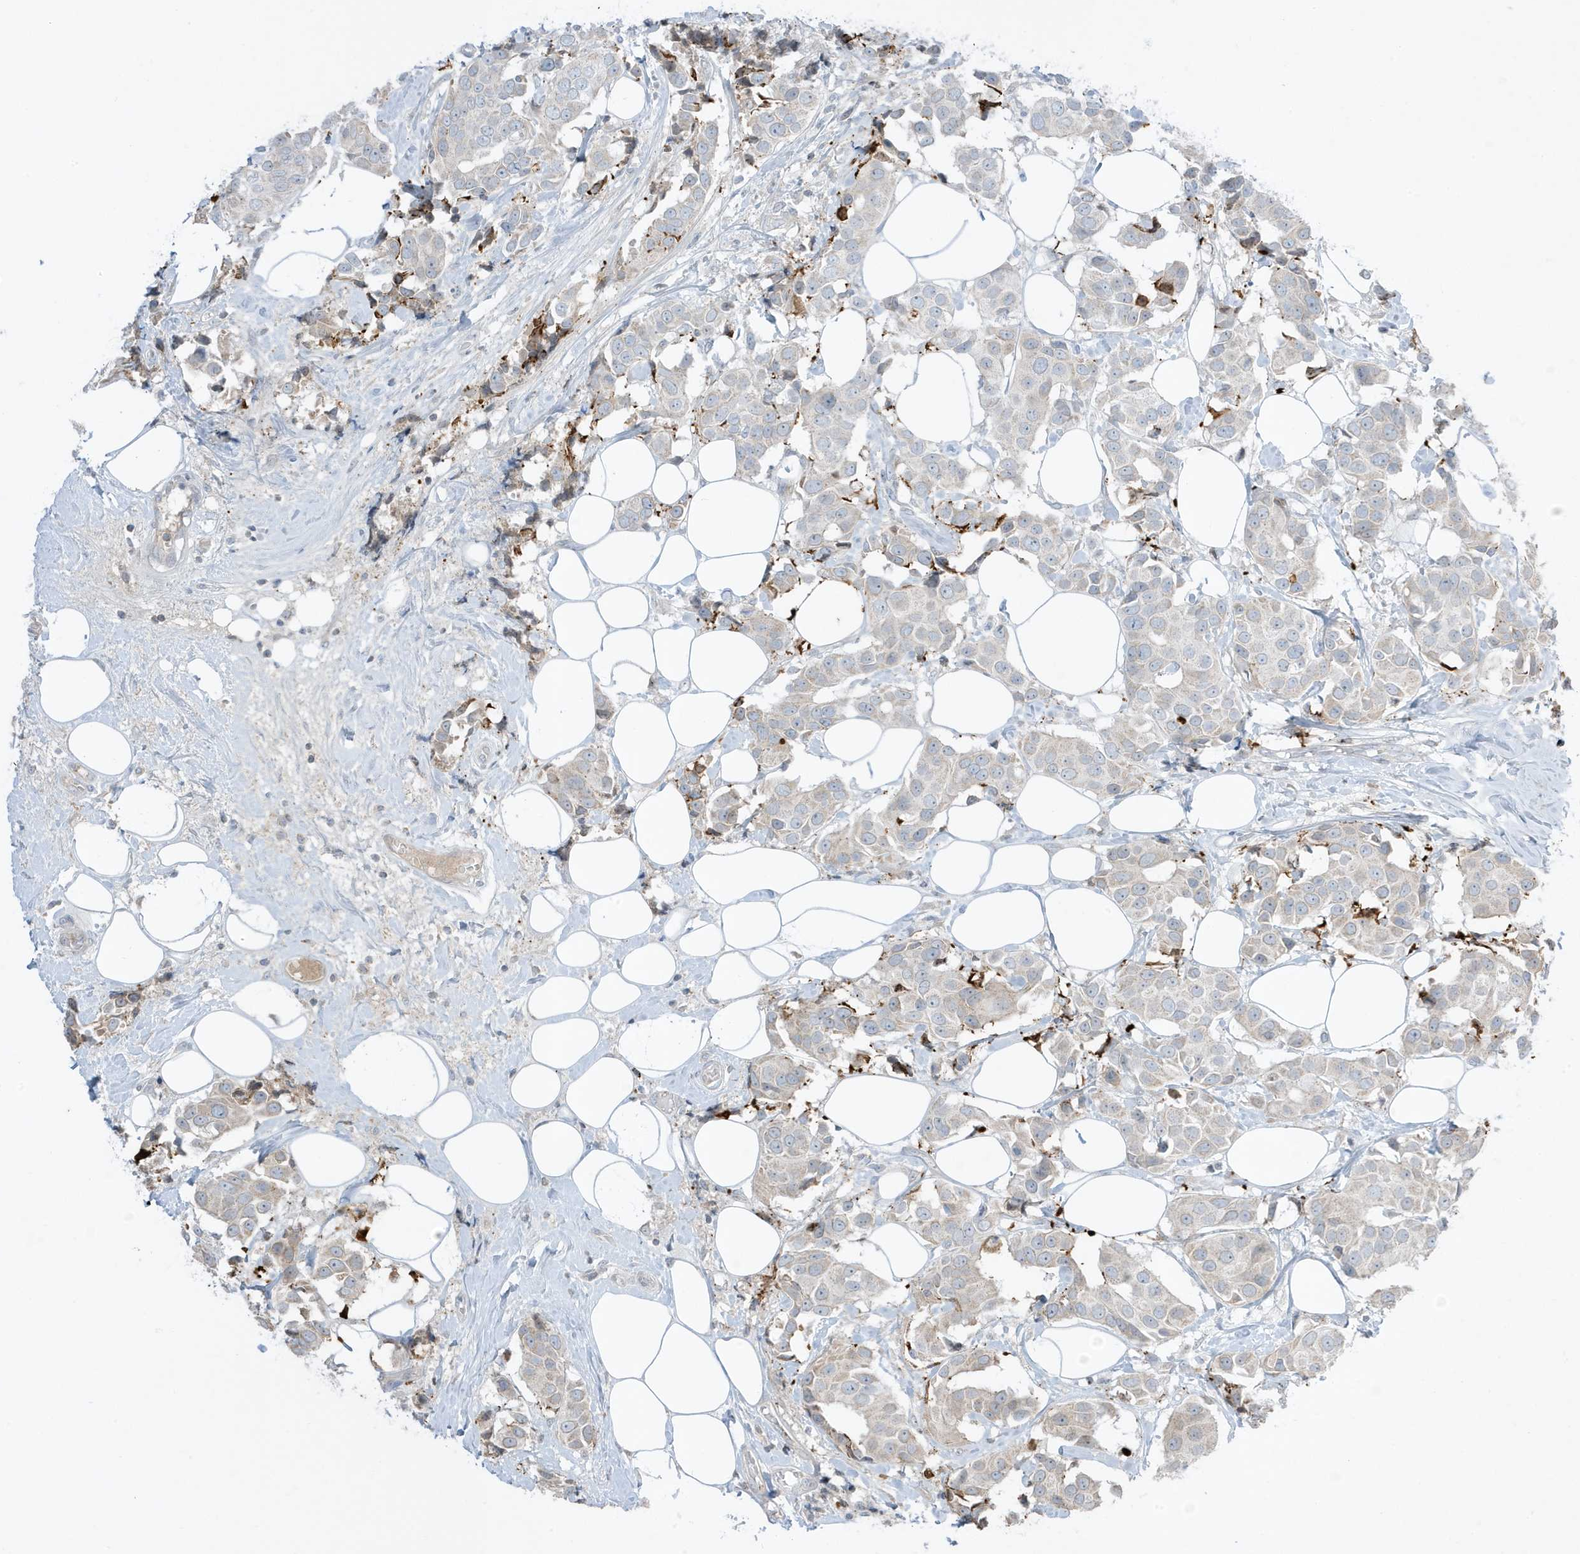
{"staining": {"intensity": "weak", "quantity": "<25%", "location": "cytoplasmic/membranous"}, "tissue": "breast cancer", "cell_type": "Tumor cells", "image_type": "cancer", "snomed": [{"axis": "morphology", "description": "Normal tissue, NOS"}, {"axis": "morphology", "description": "Duct carcinoma"}, {"axis": "topography", "description": "Breast"}], "caption": "High magnification brightfield microscopy of breast cancer (invasive ductal carcinoma) stained with DAB (3,3'-diaminobenzidine) (brown) and counterstained with hematoxylin (blue): tumor cells show no significant expression.", "gene": "FNDC1", "patient": {"sex": "female", "age": 39}}